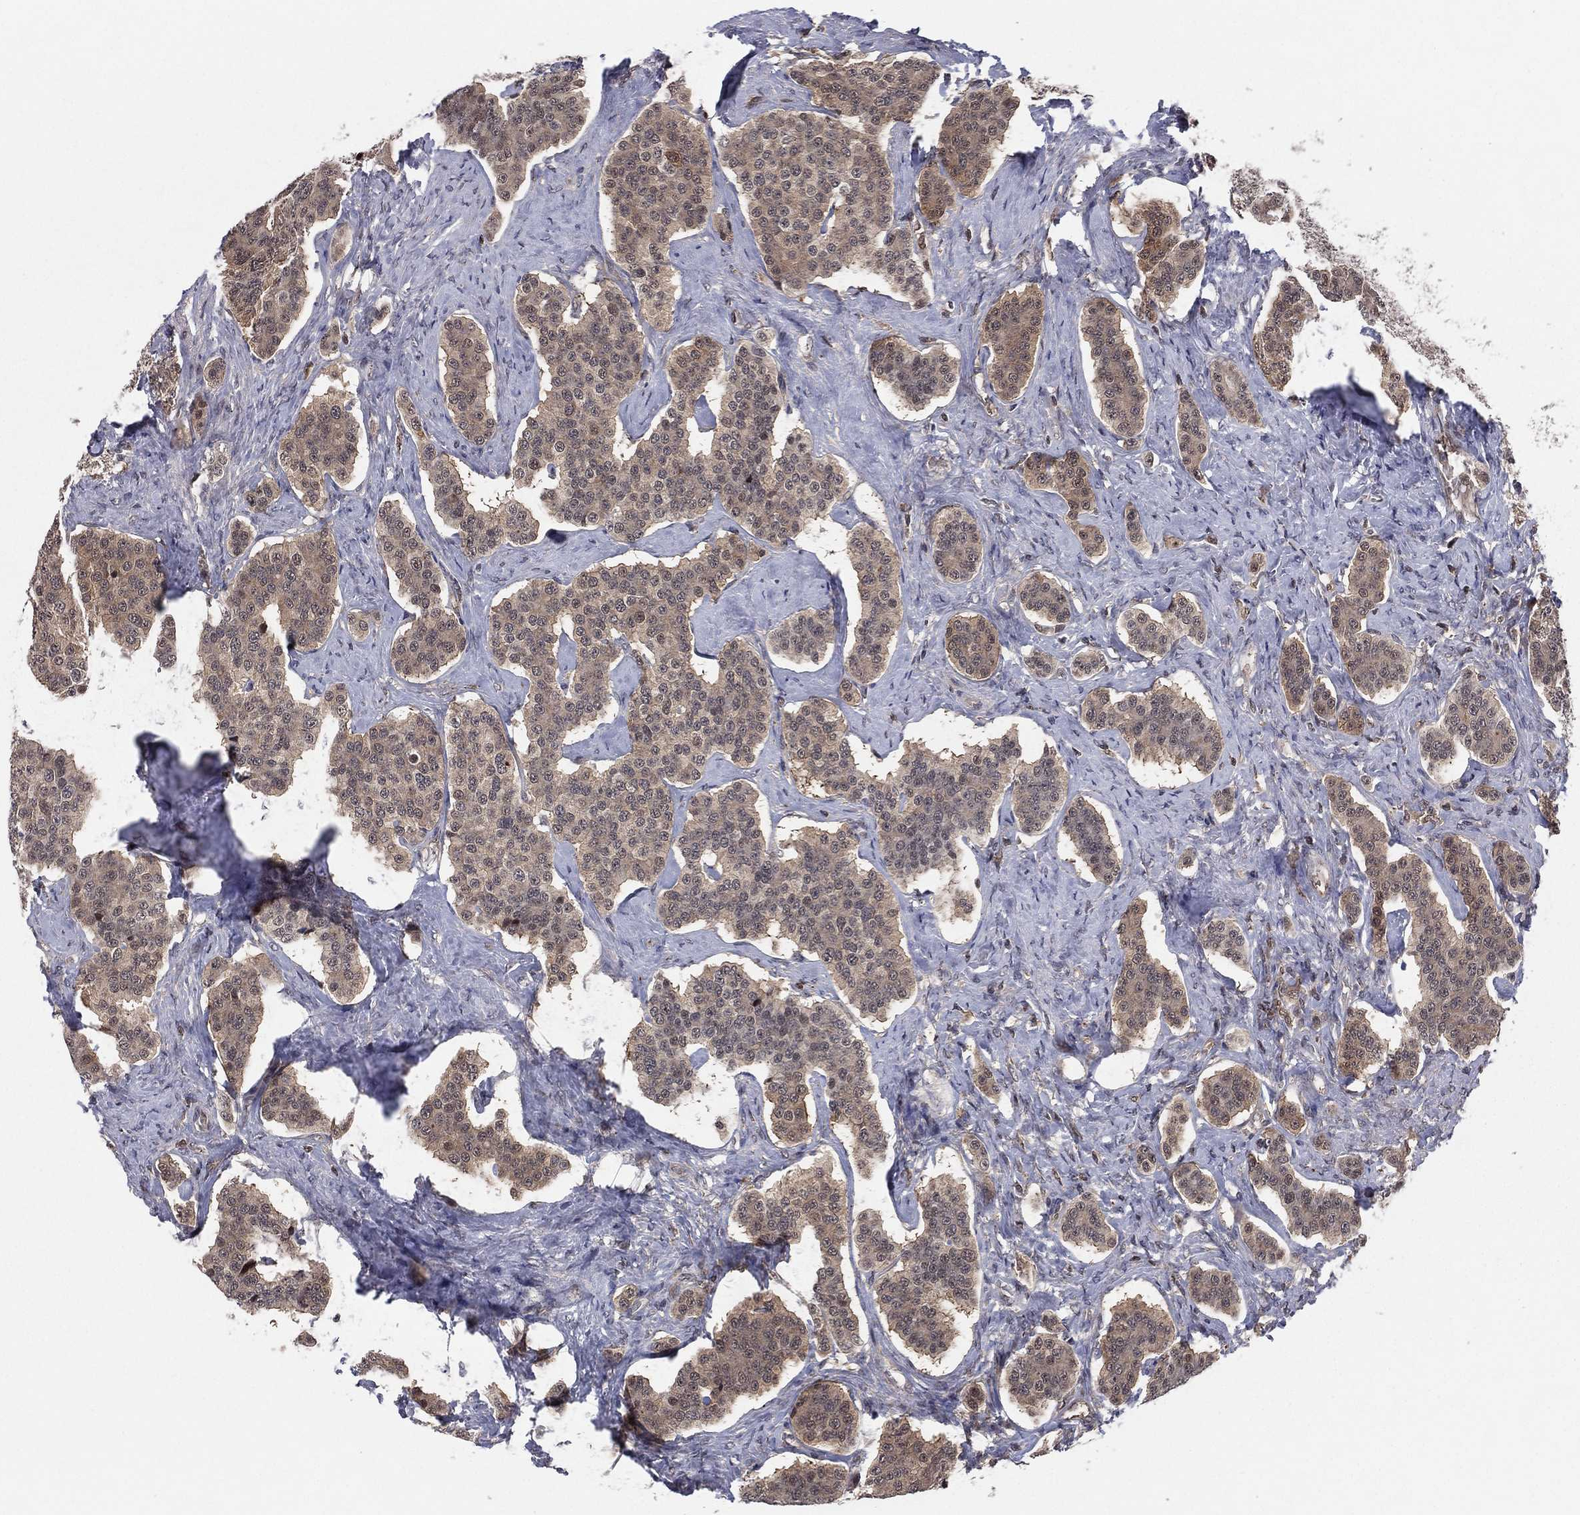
{"staining": {"intensity": "weak", "quantity": ">75%", "location": "cytoplasmic/membranous"}, "tissue": "carcinoid", "cell_type": "Tumor cells", "image_type": "cancer", "snomed": [{"axis": "morphology", "description": "Carcinoid, malignant, NOS"}, {"axis": "topography", "description": "Small intestine"}], "caption": "DAB immunohistochemical staining of human carcinoid demonstrates weak cytoplasmic/membranous protein staining in about >75% of tumor cells. (DAB IHC, brown staining for protein, blue staining for nuclei).", "gene": "ICOSLG", "patient": {"sex": "female", "age": 58}}